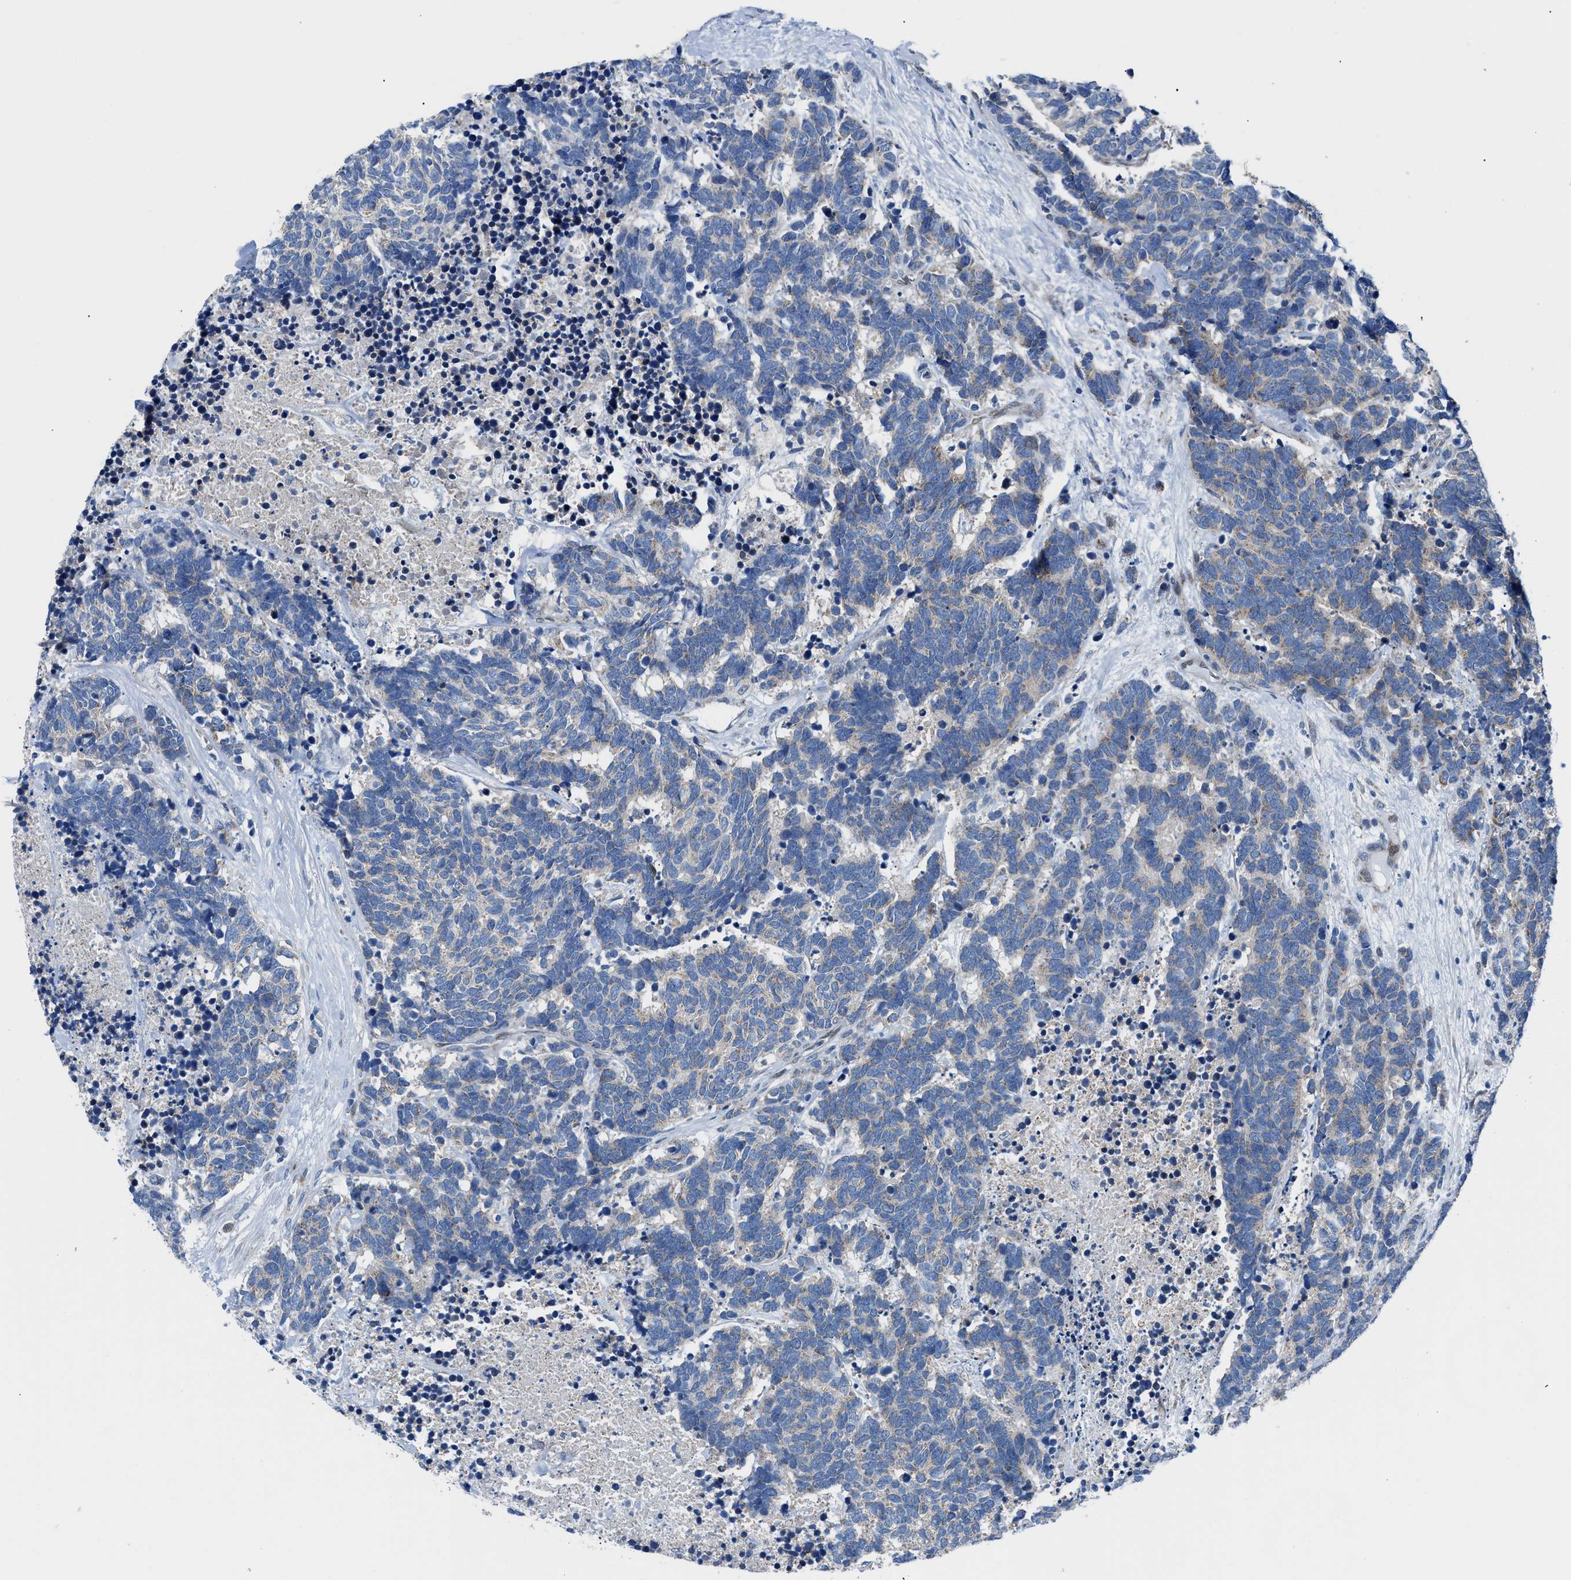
{"staining": {"intensity": "negative", "quantity": "none", "location": "none"}, "tissue": "carcinoid", "cell_type": "Tumor cells", "image_type": "cancer", "snomed": [{"axis": "morphology", "description": "Carcinoma, NOS"}, {"axis": "morphology", "description": "Carcinoid, malignant, NOS"}, {"axis": "topography", "description": "Urinary bladder"}], "caption": "Immunohistochemistry image of neoplastic tissue: carcinoid stained with DAB exhibits no significant protein positivity in tumor cells. Nuclei are stained in blue.", "gene": "LMO2", "patient": {"sex": "male", "age": 57}}